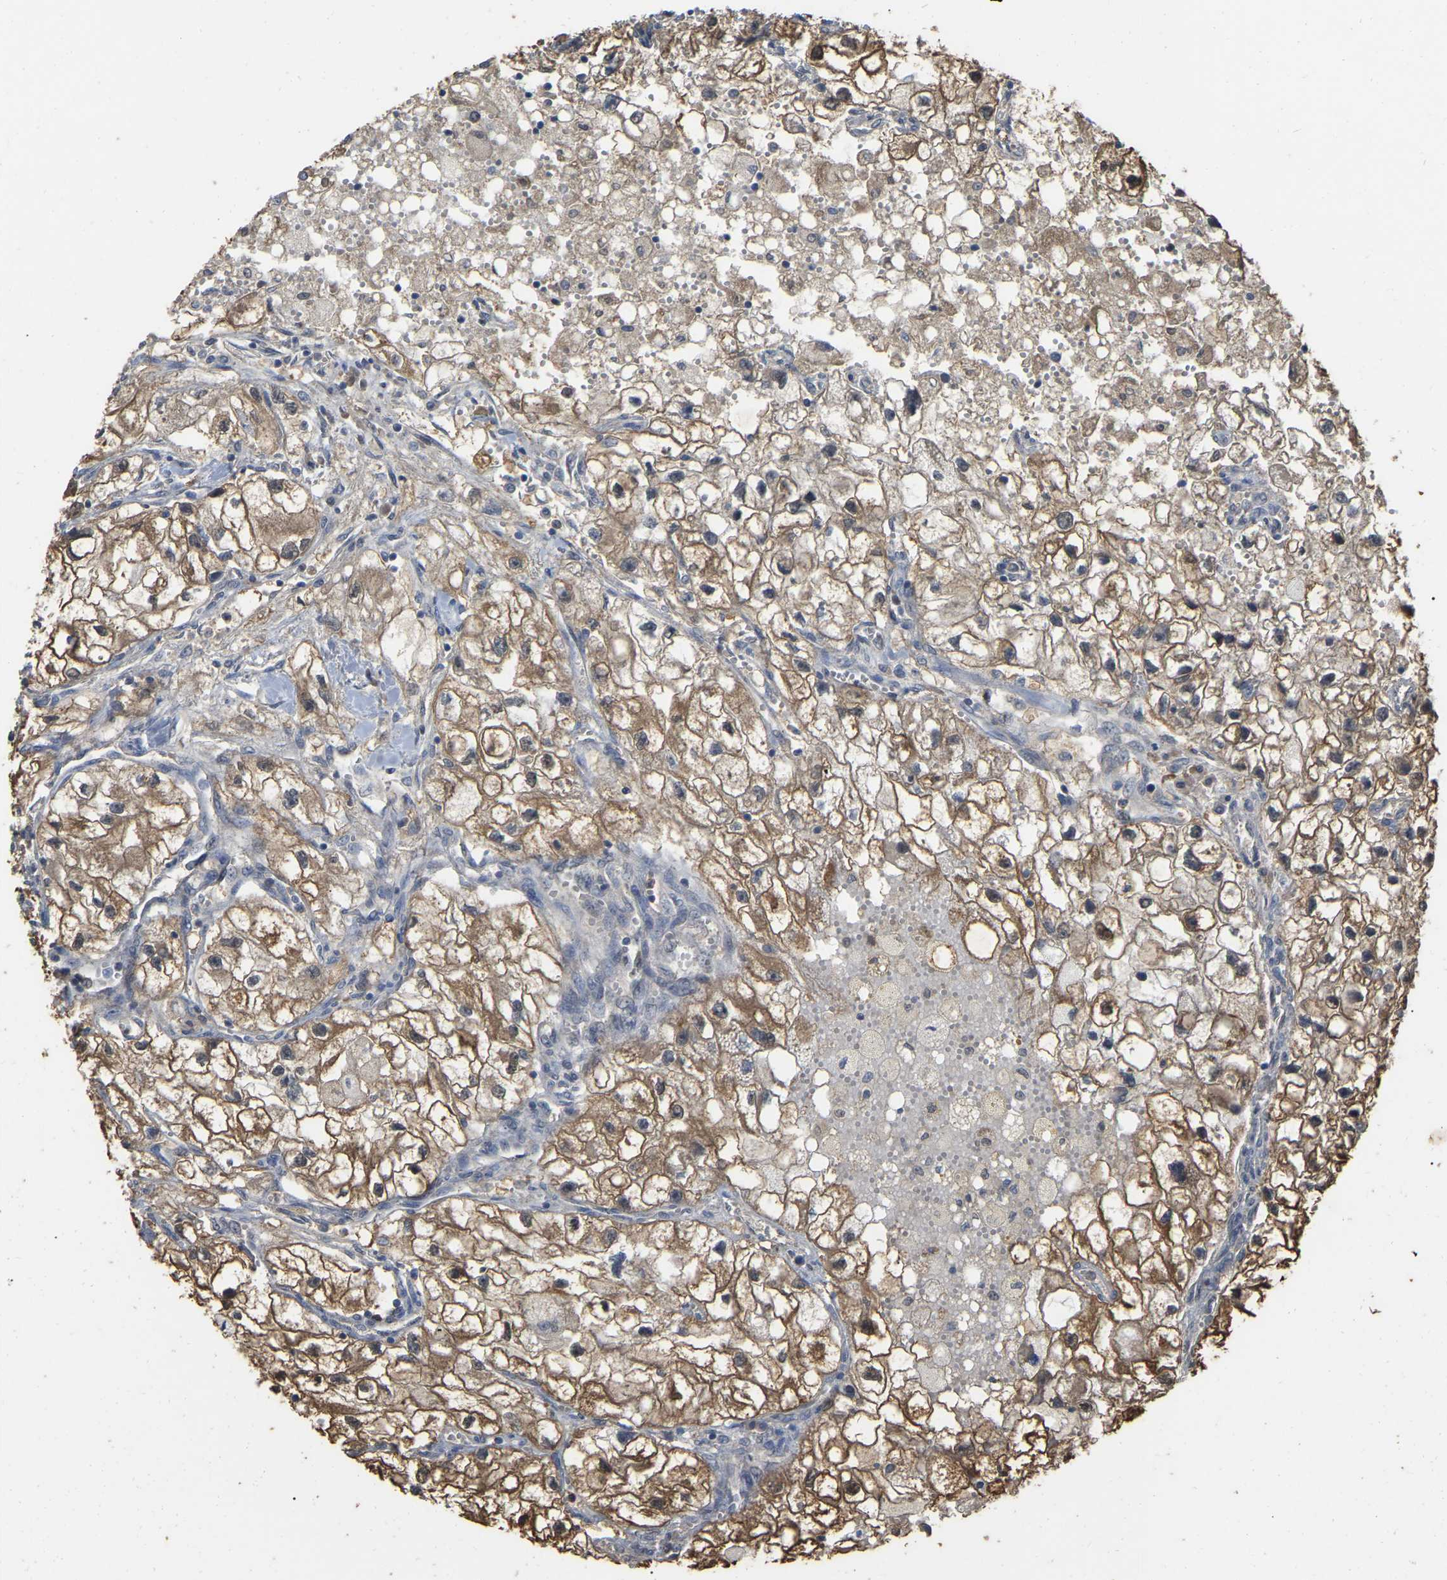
{"staining": {"intensity": "moderate", "quantity": ">75%", "location": "cytoplasmic/membranous"}, "tissue": "renal cancer", "cell_type": "Tumor cells", "image_type": "cancer", "snomed": [{"axis": "morphology", "description": "Adenocarcinoma, NOS"}, {"axis": "topography", "description": "Kidney"}], "caption": "This micrograph demonstrates immunohistochemistry (IHC) staining of renal cancer, with medium moderate cytoplasmic/membranous positivity in approximately >75% of tumor cells.", "gene": "FAM219A", "patient": {"sex": "female", "age": 70}}